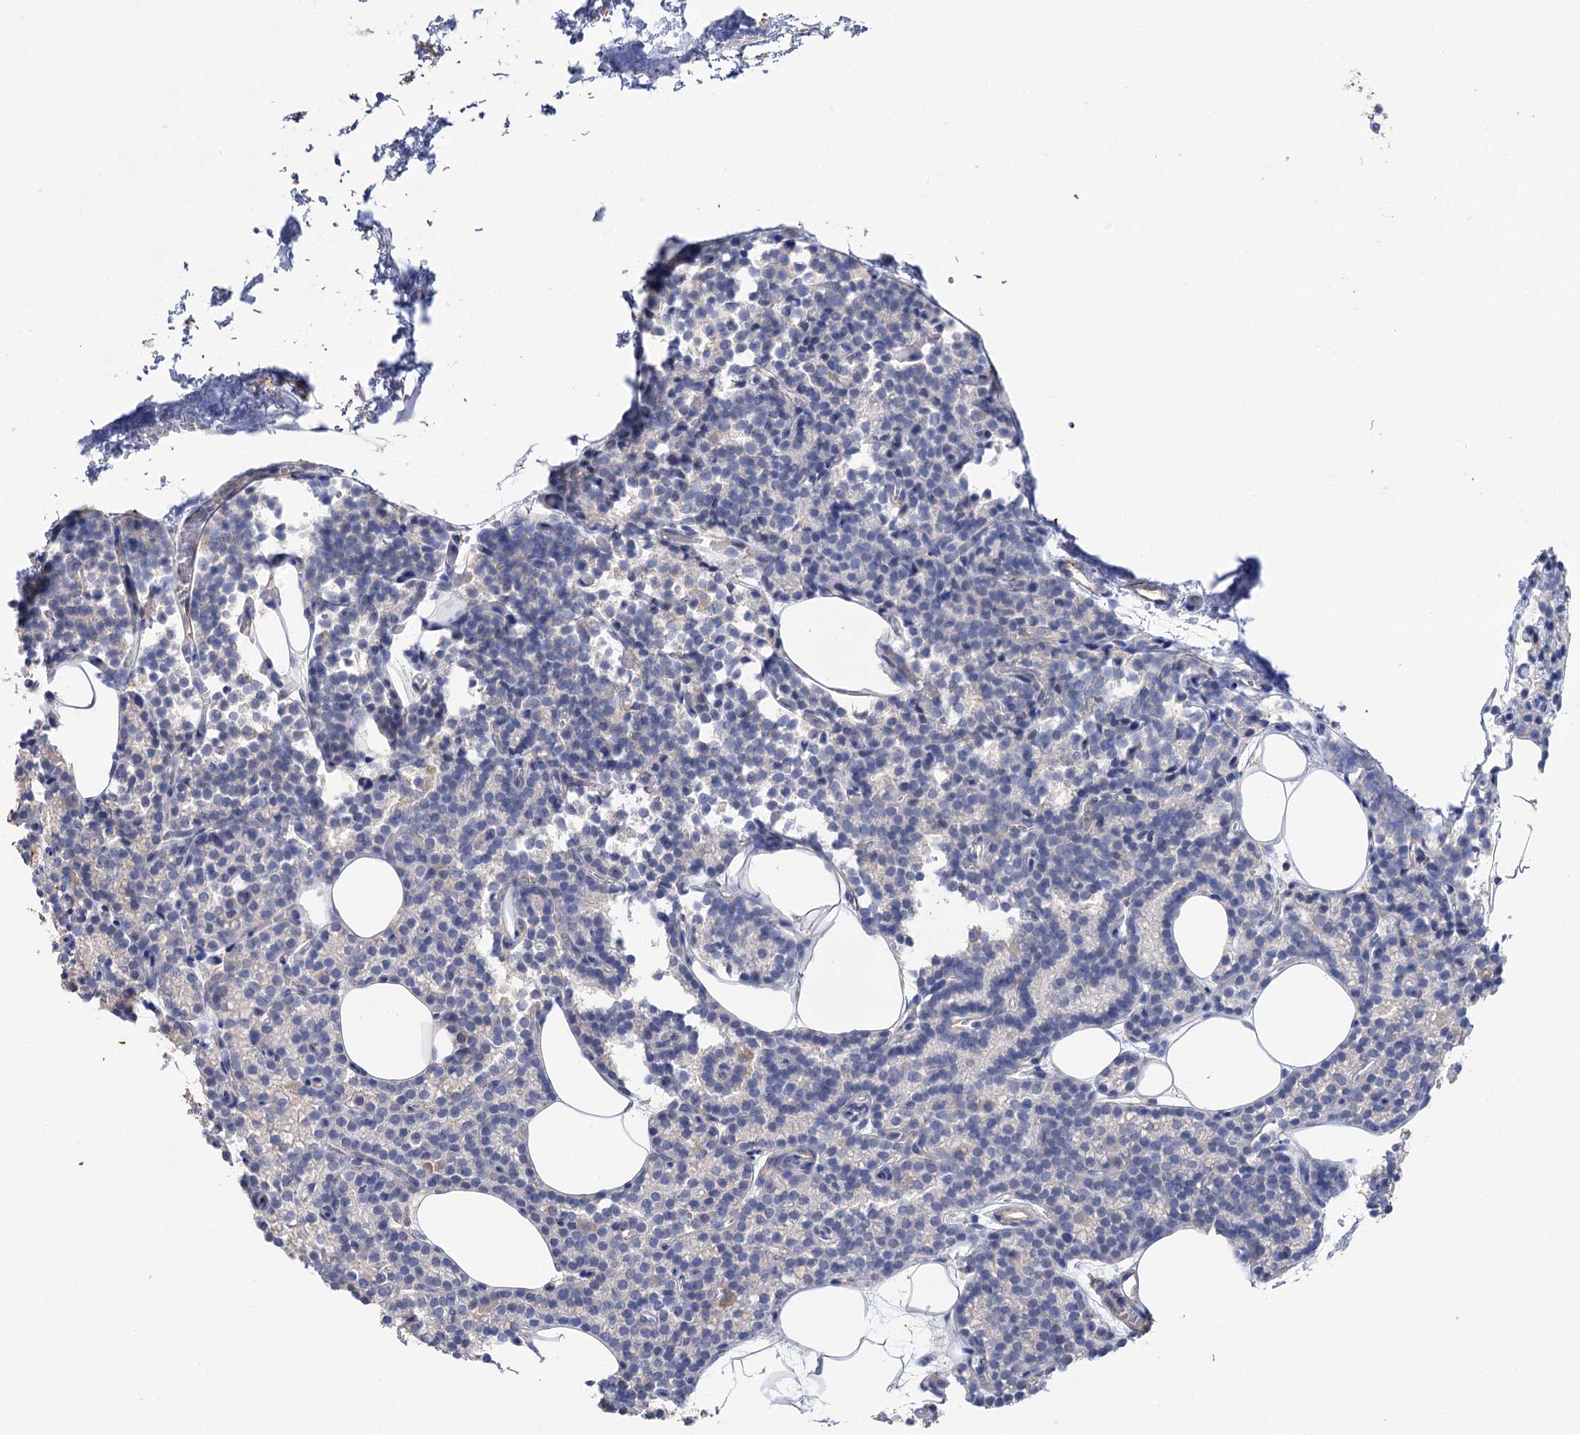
{"staining": {"intensity": "negative", "quantity": "none", "location": "none"}, "tissue": "parathyroid gland", "cell_type": "Glandular cells", "image_type": "normal", "snomed": [{"axis": "morphology", "description": "Normal tissue, NOS"}, {"axis": "topography", "description": "Parathyroid gland"}], "caption": "IHC image of normal parathyroid gland: parathyroid gland stained with DAB reveals no significant protein positivity in glandular cells. The staining was performed using DAB (3,3'-diaminobenzidine) to visualize the protein expression in brown, while the nuclei were stained in blue with hematoxylin (Magnification: 20x).", "gene": "EPYC", "patient": {"sex": "male", "age": 58}}